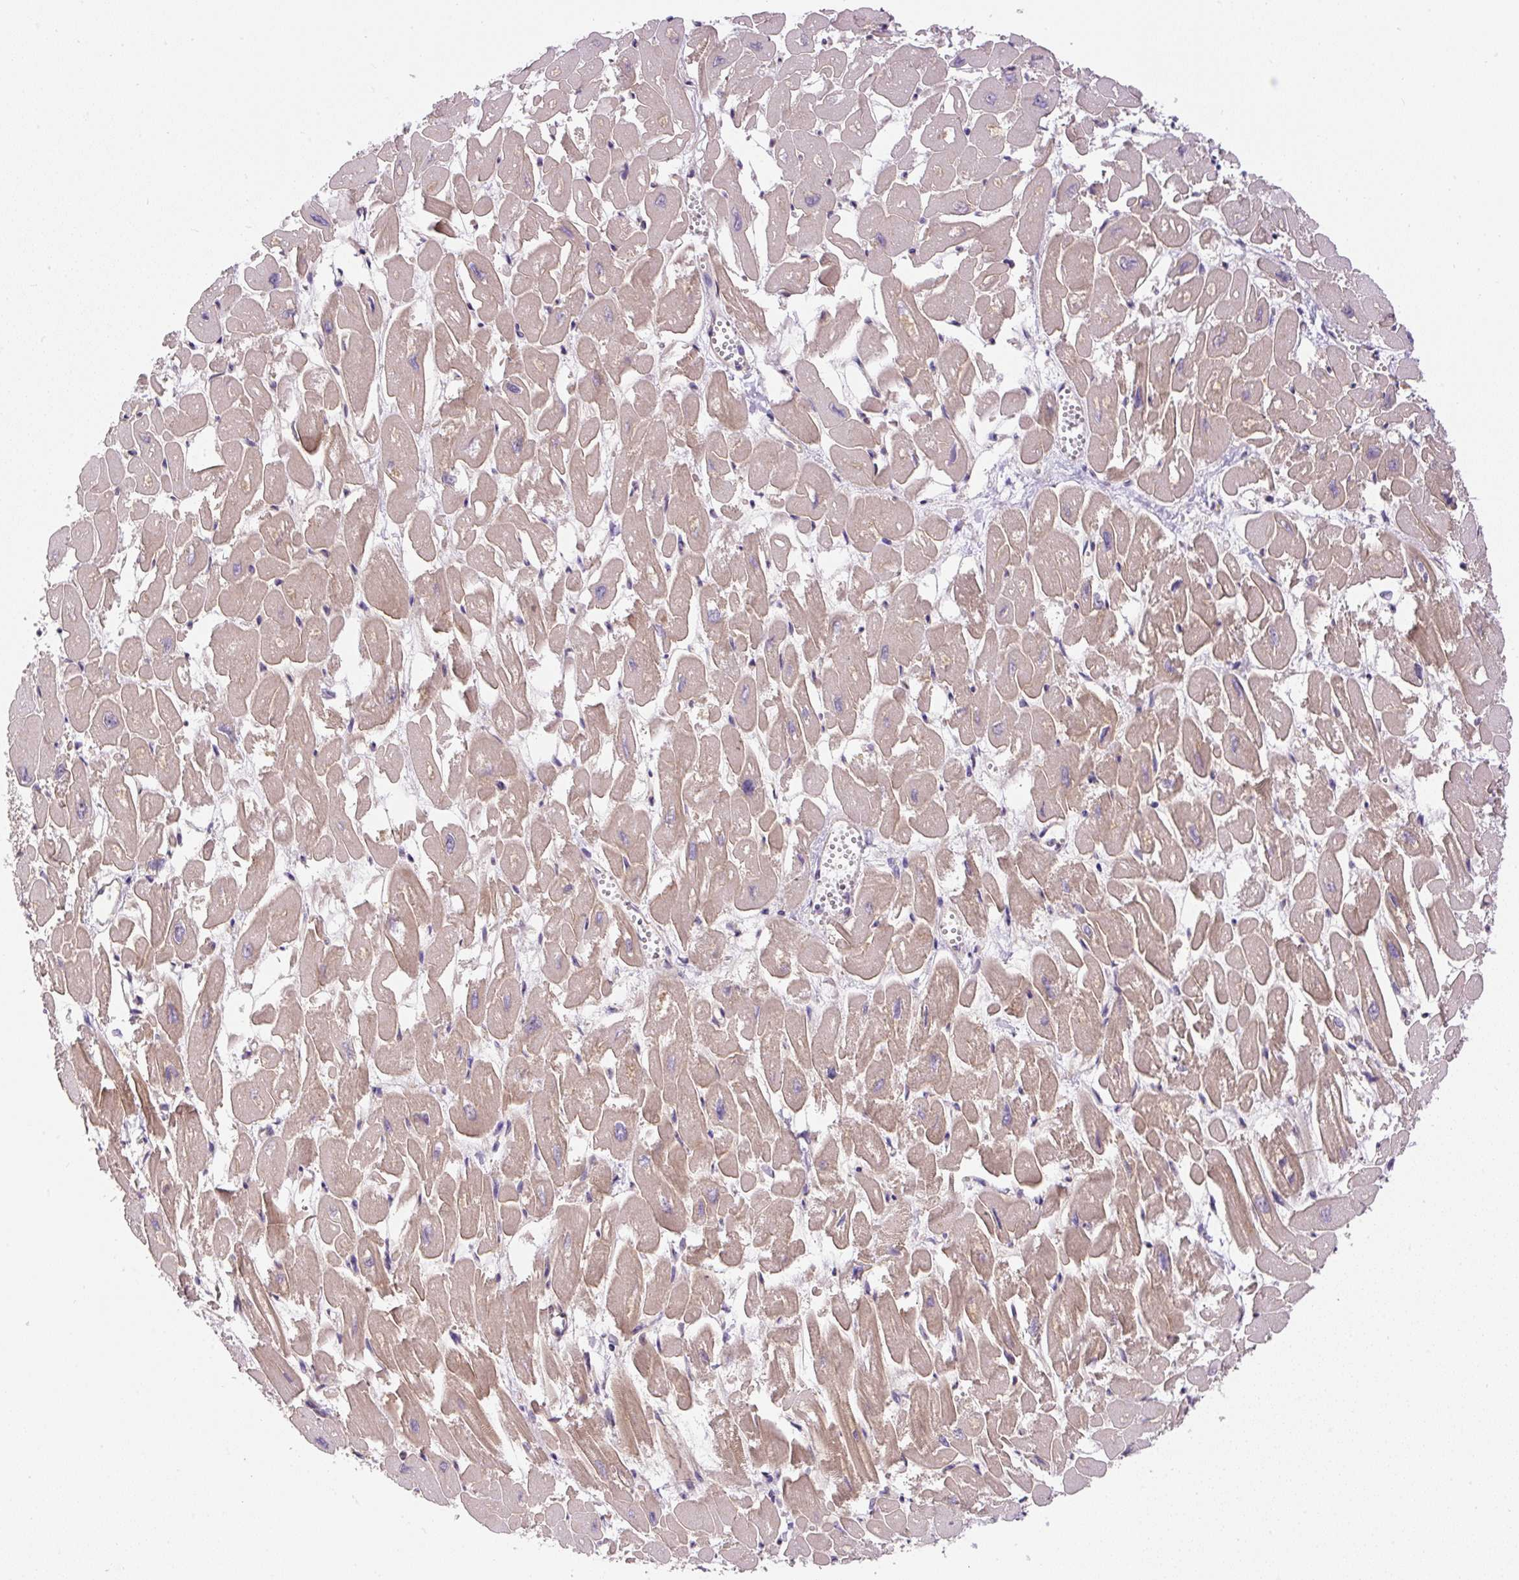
{"staining": {"intensity": "moderate", "quantity": ">75%", "location": "cytoplasmic/membranous"}, "tissue": "heart muscle", "cell_type": "Cardiomyocytes", "image_type": "normal", "snomed": [{"axis": "morphology", "description": "Normal tissue, NOS"}, {"axis": "topography", "description": "Heart"}], "caption": "Cardiomyocytes demonstrate moderate cytoplasmic/membranous staining in approximately >75% of cells in normal heart muscle. The staining was performed using DAB, with brown indicating positive protein expression. Nuclei are stained blue with hematoxylin.", "gene": "CCDC28A", "patient": {"sex": "male", "age": 54}}